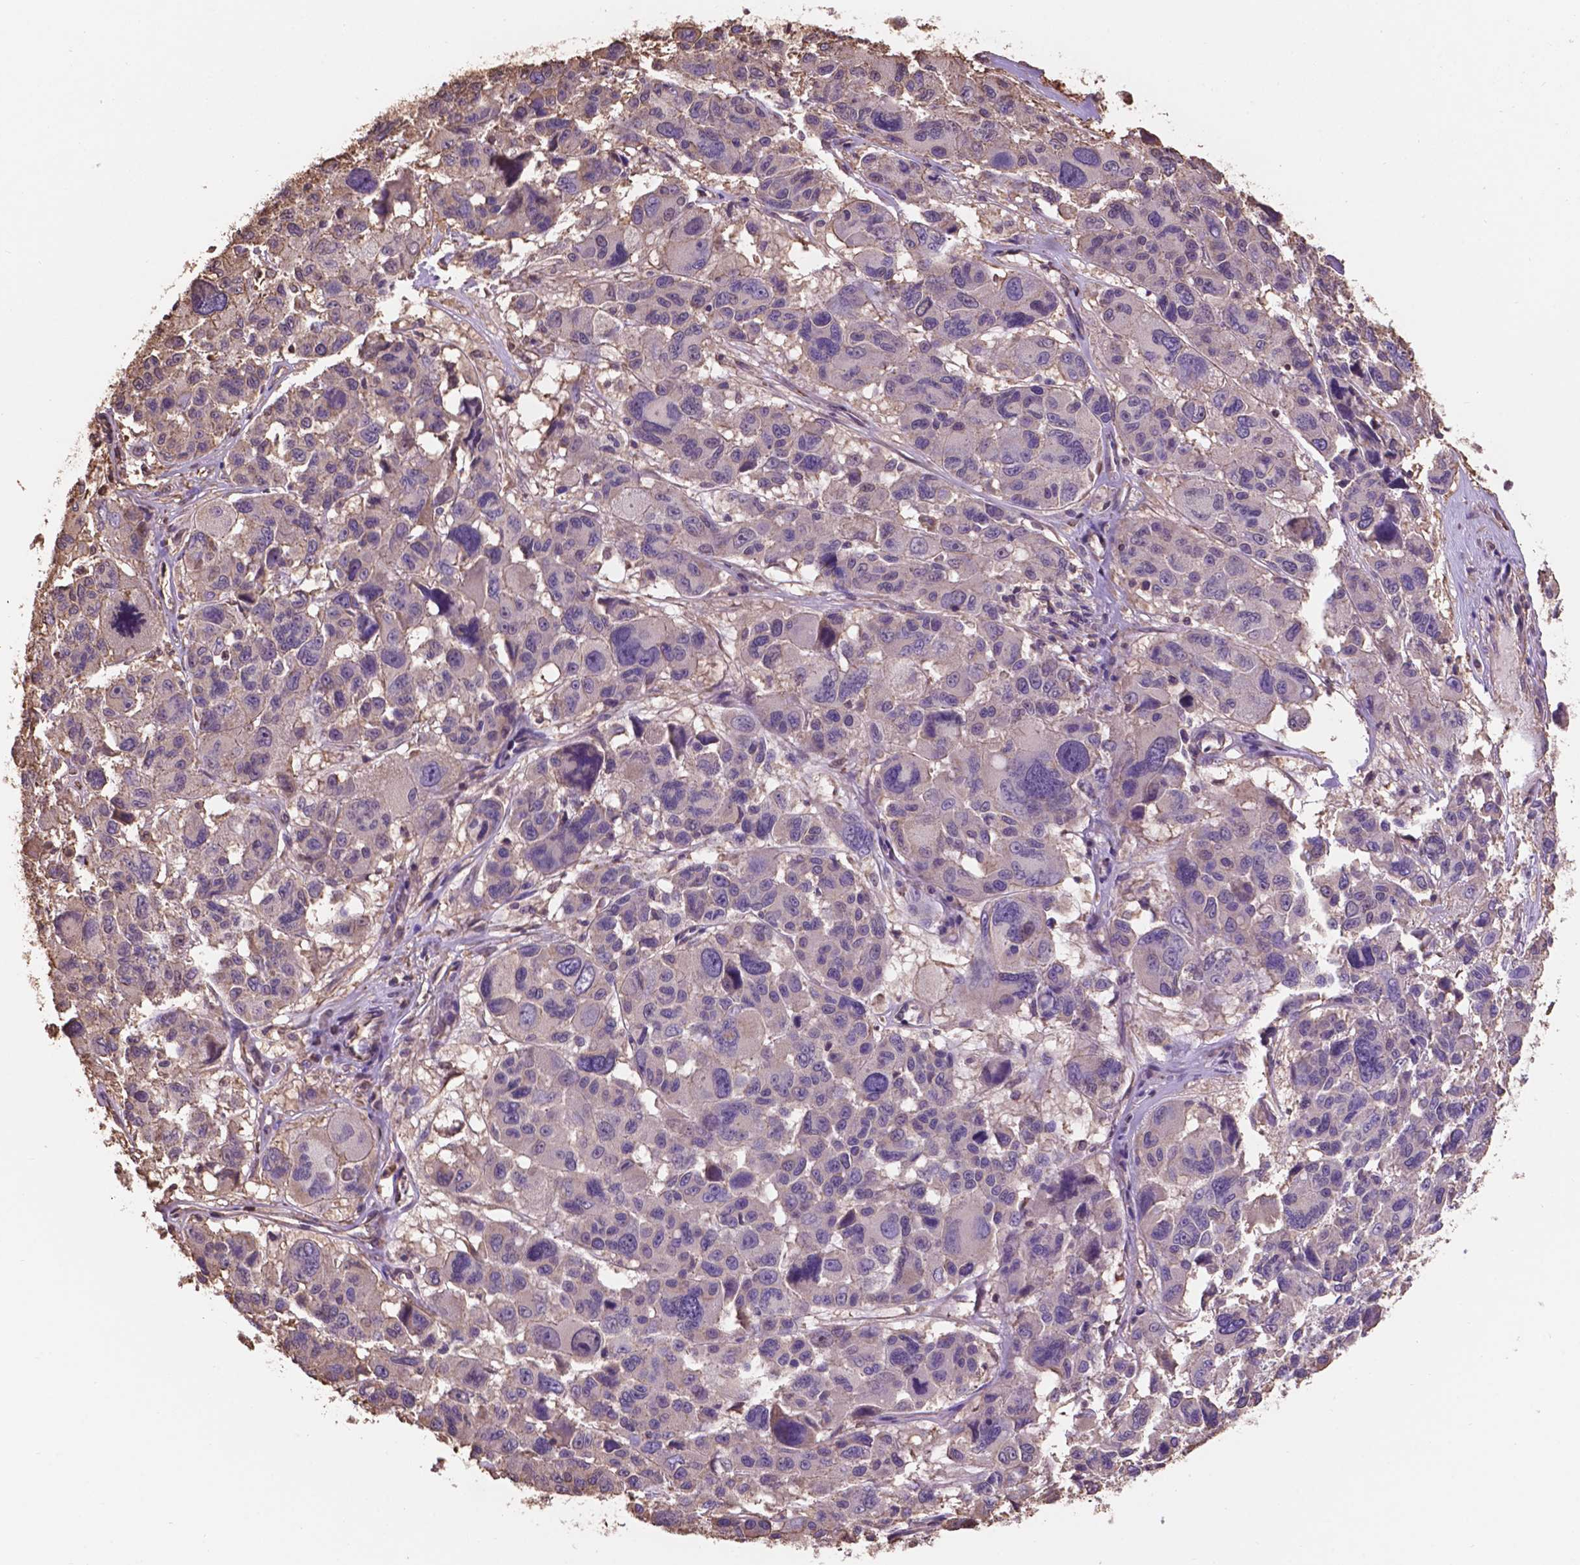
{"staining": {"intensity": "negative", "quantity": "none", "location": "none"}, "tissue": "melanoma", "cell_type": "Tumor cells", "image_type": "cancer", "snomed": [{"axis": "morphology", "description": "Malignant melanoma, NOS"}, {"axis": "topography", "description": "Skin"}], "caption": "Immunohistochemistry of human malignant melanoma demonstrates no positivity in tumor cells.", "gene": "NIPA2", "patient": {"sex": "female", "age": 66}}